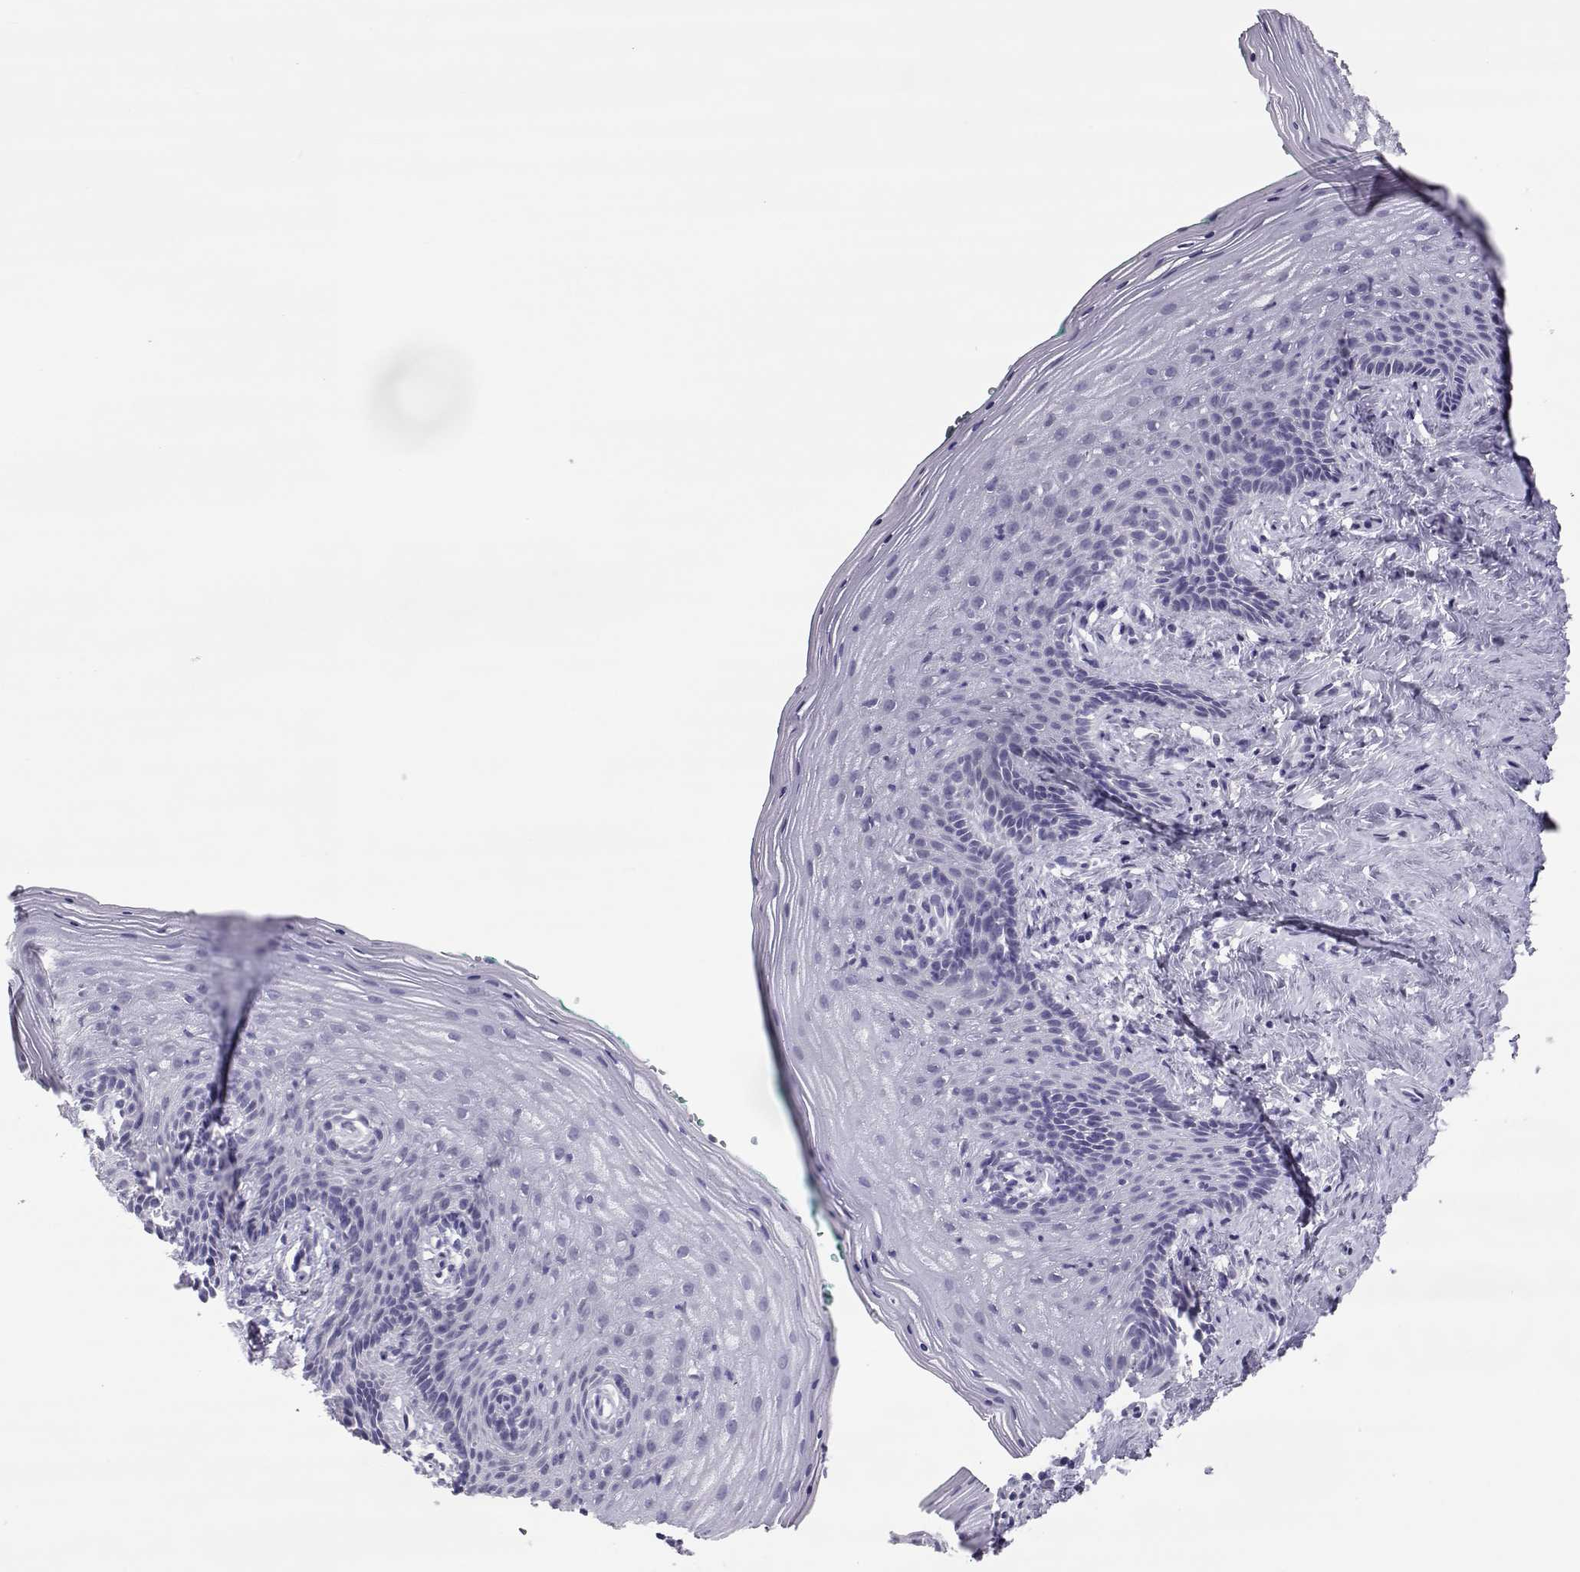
{"staining": {"intensity": "negative", "quantity": "none", "location": "none"}, "tissue": "vagina", "cell_type": "Squamous epithelial cells", "image_type": "normal", "snomed": [{"axis": "morphology", "description": "Normal tissue, NOS"}, {"axis": "topography", "description": "Vagina"}], "caption": "This is an immunohistochemistry (IHC) image of normal human vagina. There is no staining in squamous epithelial cells.", "gene": "PMCH", "patient": {"sex": "female", "age": 45}}